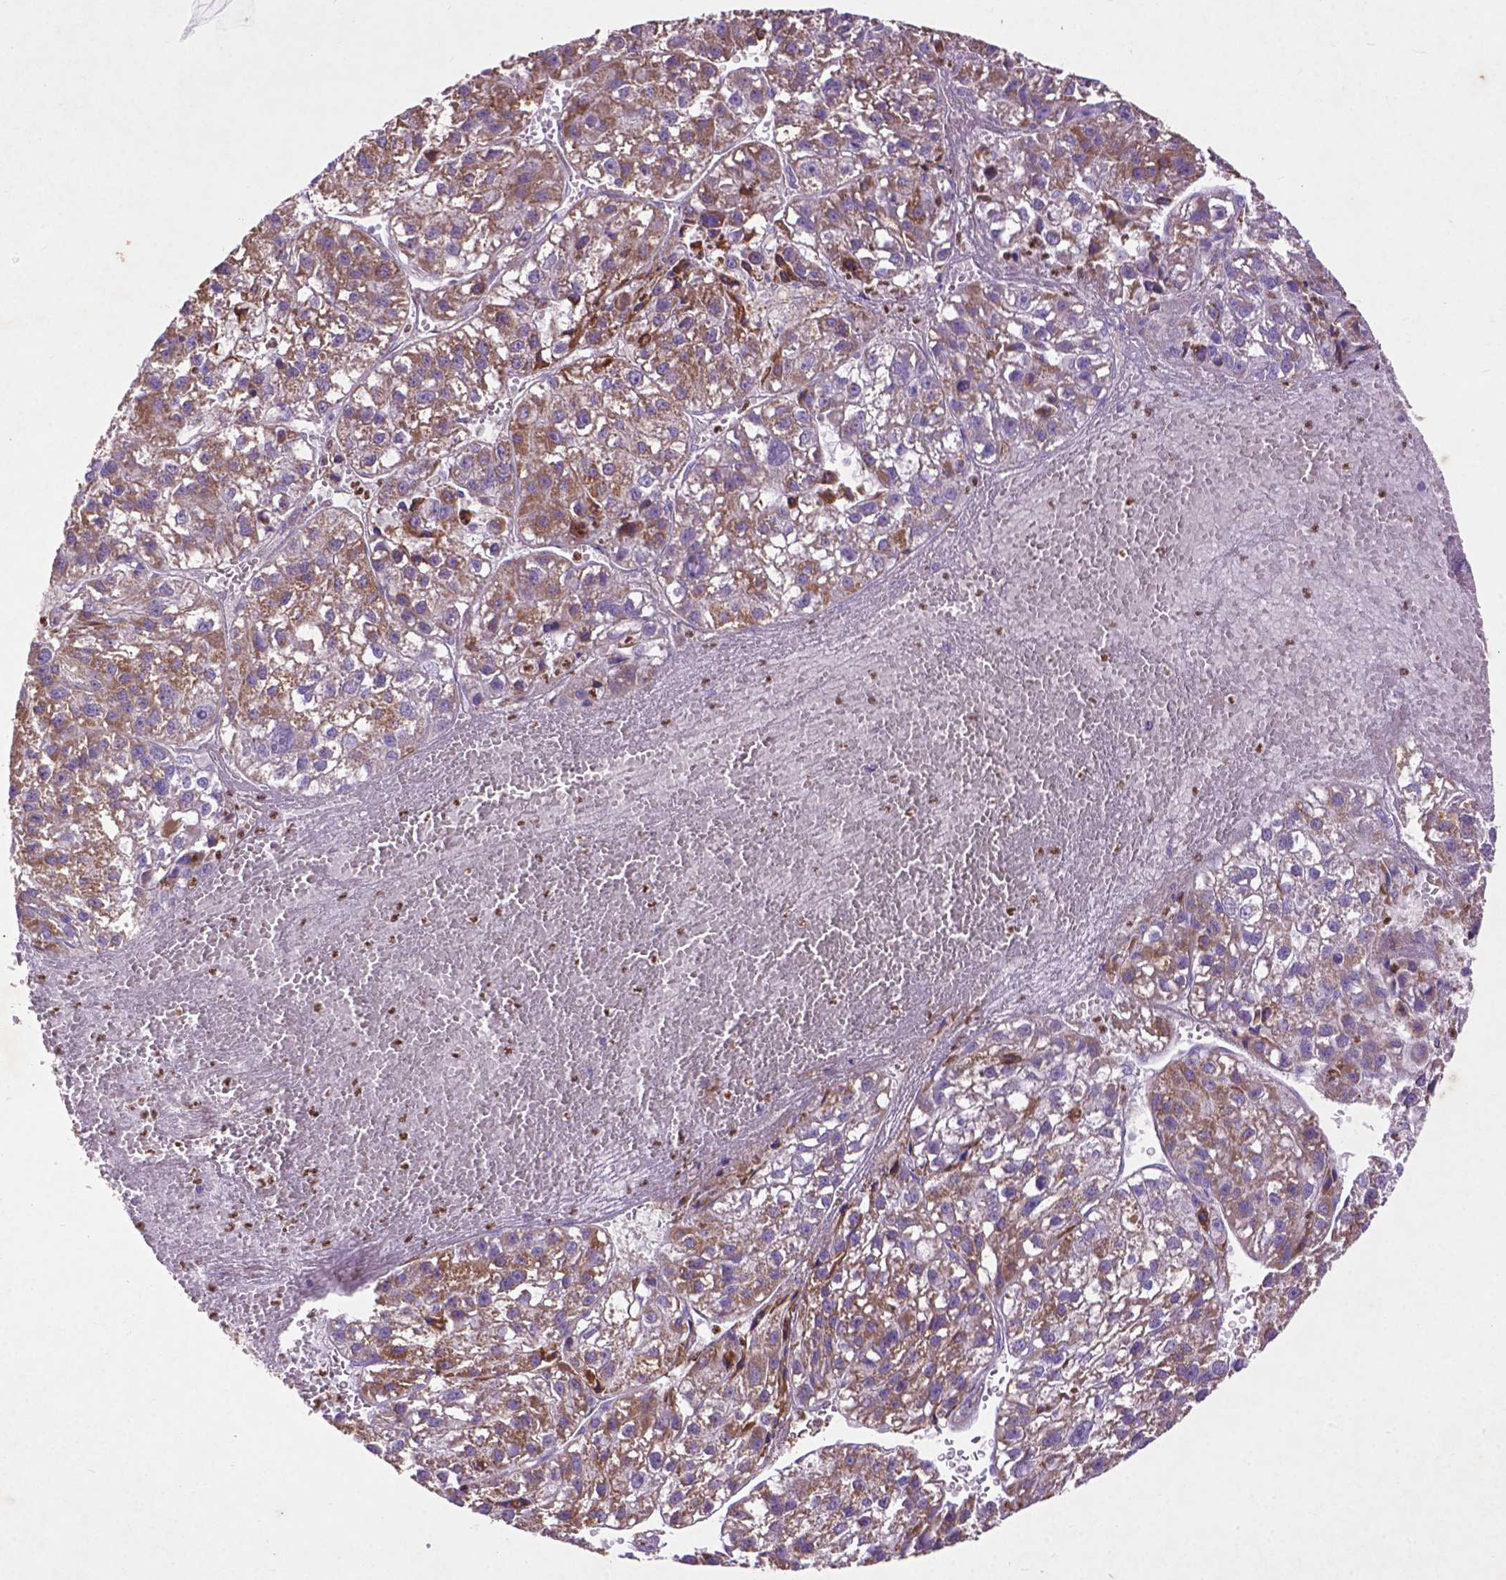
{"staining": {"intensity": "moderate", "quantity": ">75%", "location": "cytoplasmic/membranous"}, "tissue": "liver cancer", "cell_type": "Tumor cells", "image_type": "cancer", "snomed": [{"axis": "morphology", "description": "Carcinoma, Hepatocellular, NOS"}, {"axis": "topography", "description": "Liver"}], "caption": "An image of human hepatocellular carcinoma (liver) stained for a protein shows moderate cytoplasmic/membranous brown staining in tumor cells. Using DAB (3,3'-diaminobenzidine) (brown) and hematoxylin (blue) stains, captured at high magnification using brightfield microscopy.", "gene": "THEGL", "patient": {"sex": "female", "age": 70}}